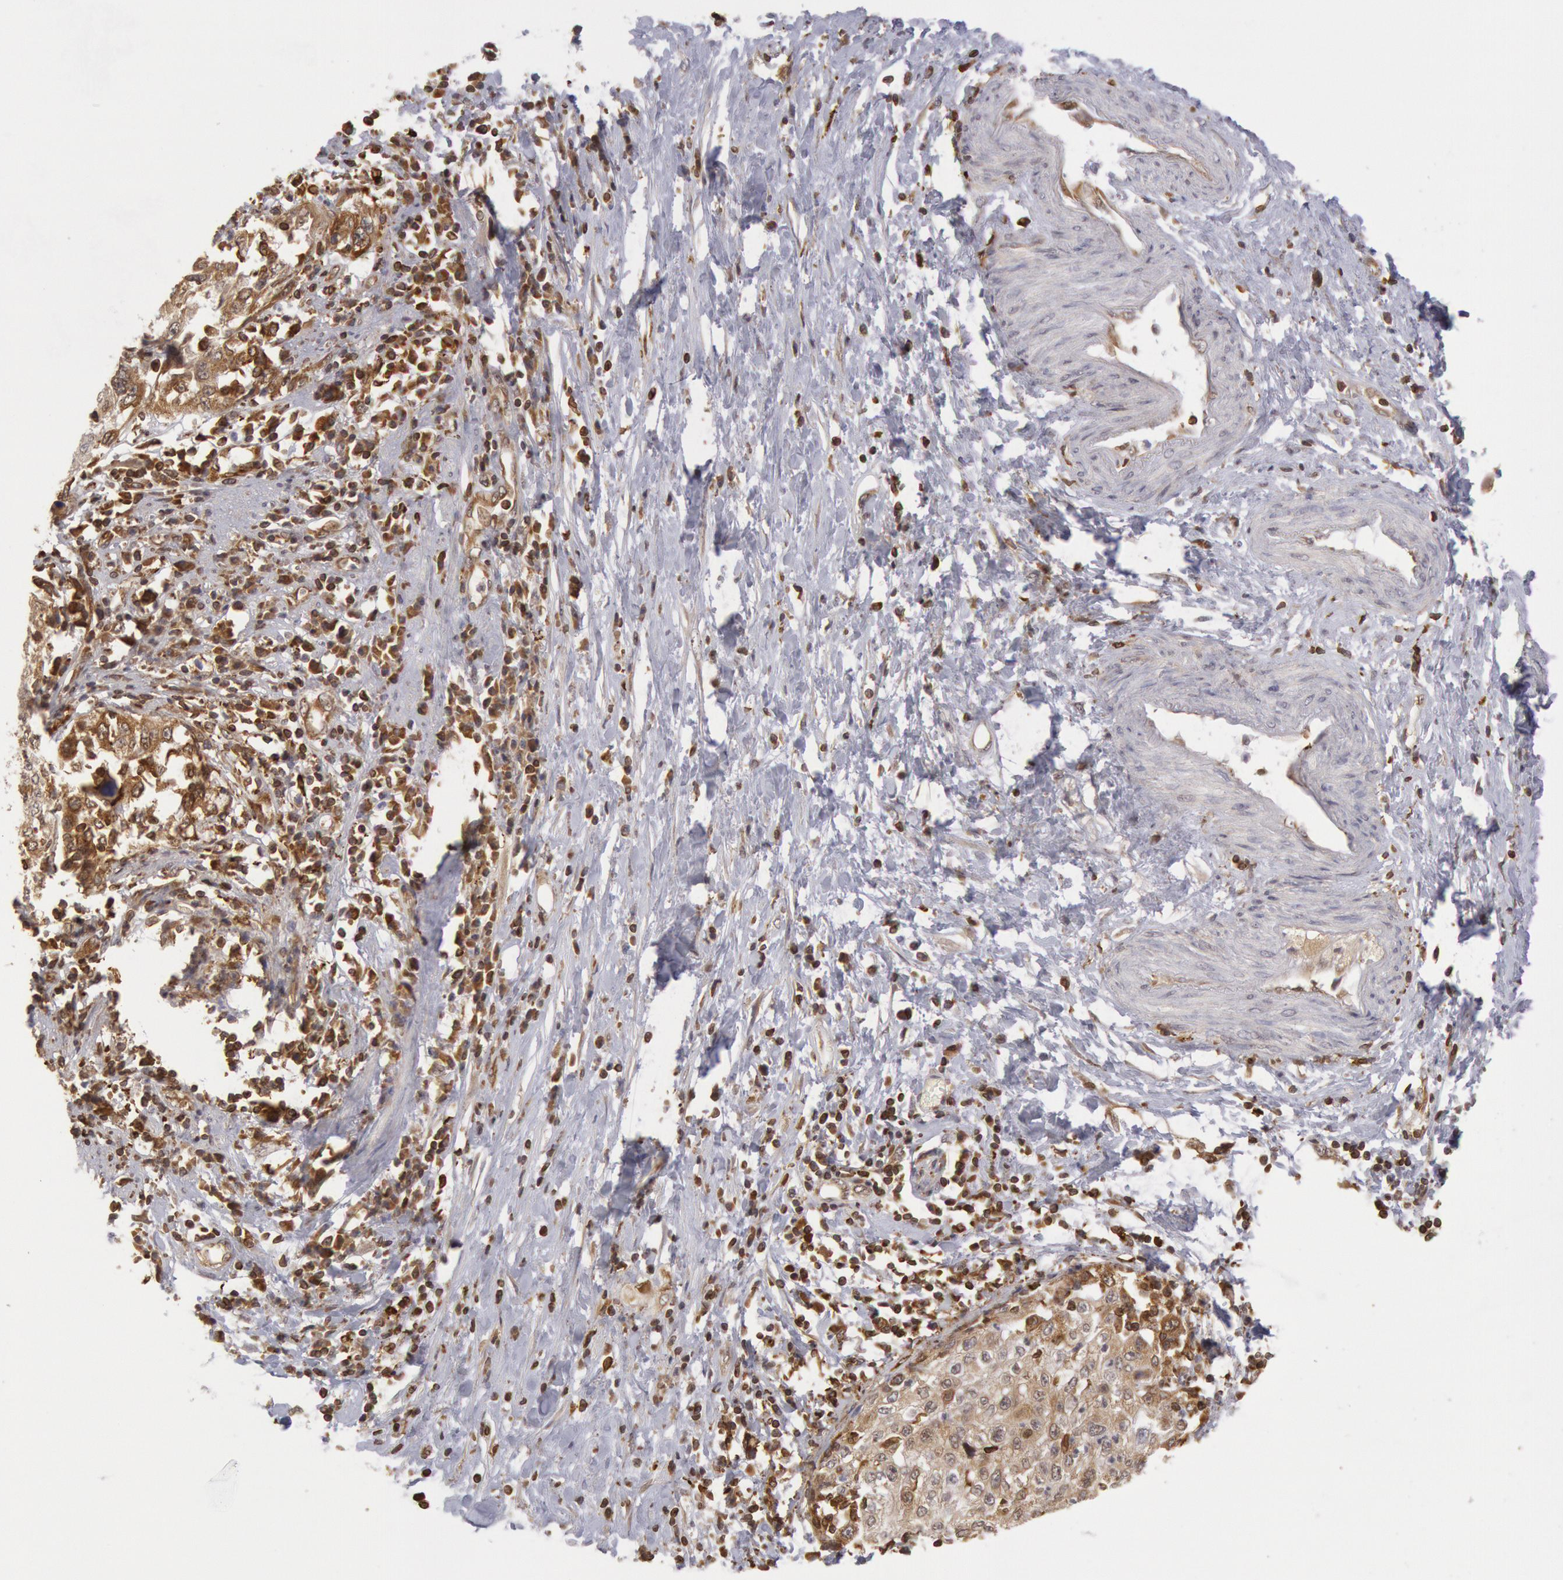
{"staining": {"intensity": "weak", "quantity": "25%-75%", "location": "cytoplasmic/membranous"}, "tissue": "cervical cancer", "cell_type": "Tumor cells", "image_type": "cancer", "snomed": [{"axis": "morphology", "description": "Squamous cell carcinoma, NOS"}, {"axis": "topography", "description": "Cervix"}], "caption": "This is an image of immunohistochemistry staining of cervical cancer (squamous cell carcinoma), which shows weak staining in the cytoplasmic/membranous of tumor cells.", "gene": "TAP2", "patient": {"sex": "female", "age": 57}}